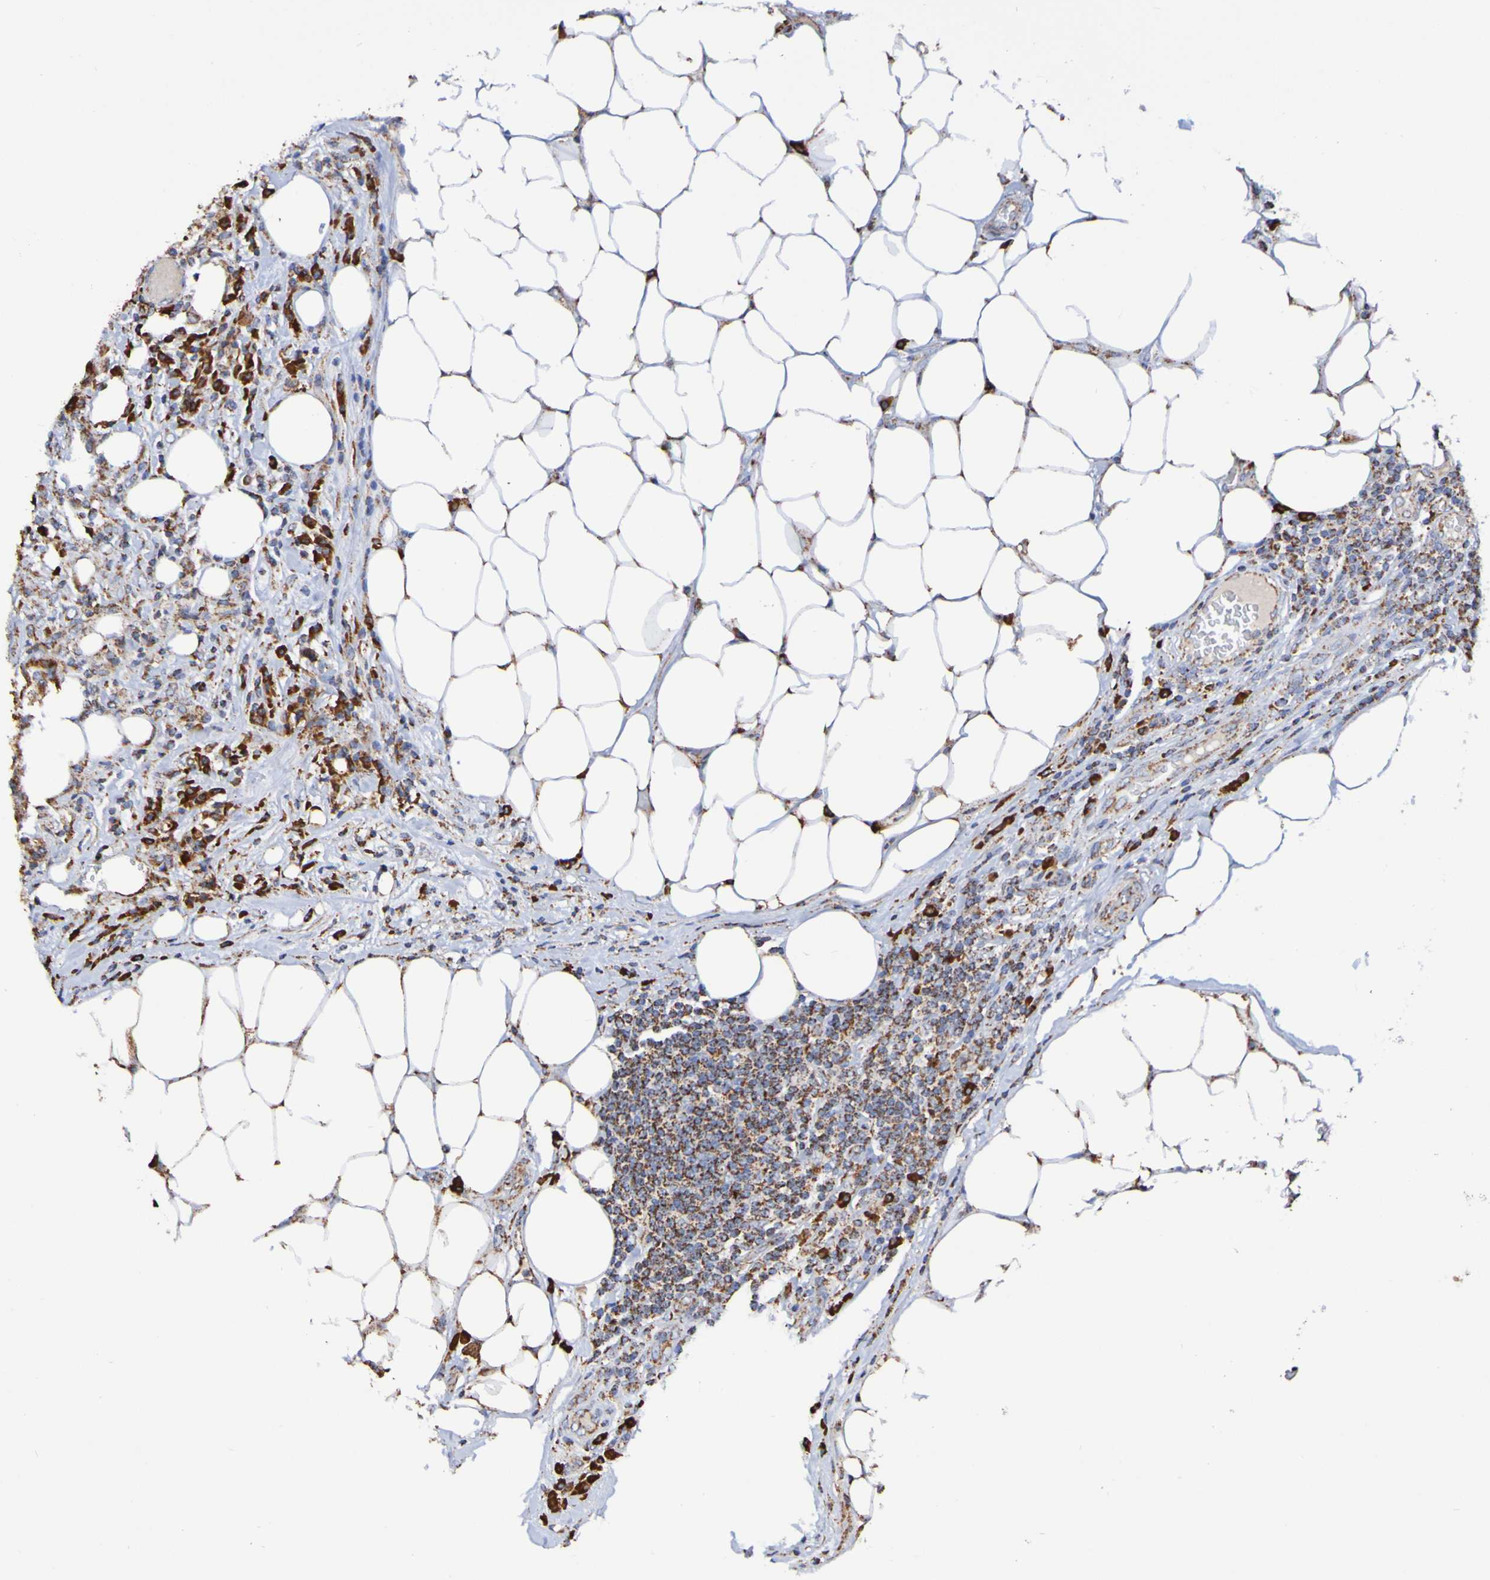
{"staining": {"intensity": "strong", "quantity": ">75%", "location": "cytoplasmic/membranous"}, "tissue": "colorectal cancer", "cell_type": "Tumor cells", "image_type": "cancer", "snomed": [{"axis": "morphology", "description": "Adenocarcinoma, NOS"}, {"axis": "topography", "description": "Colon"}], "caption": "This image exhibits immunohistochemistry (IHC) staining of colorectal adenocarcinoma, with high strong cytoplasmic/membranous expression in about >75% of tumor cells.", "gene": "IL18R1", "patient": {"sex": "male", "age": 71}}